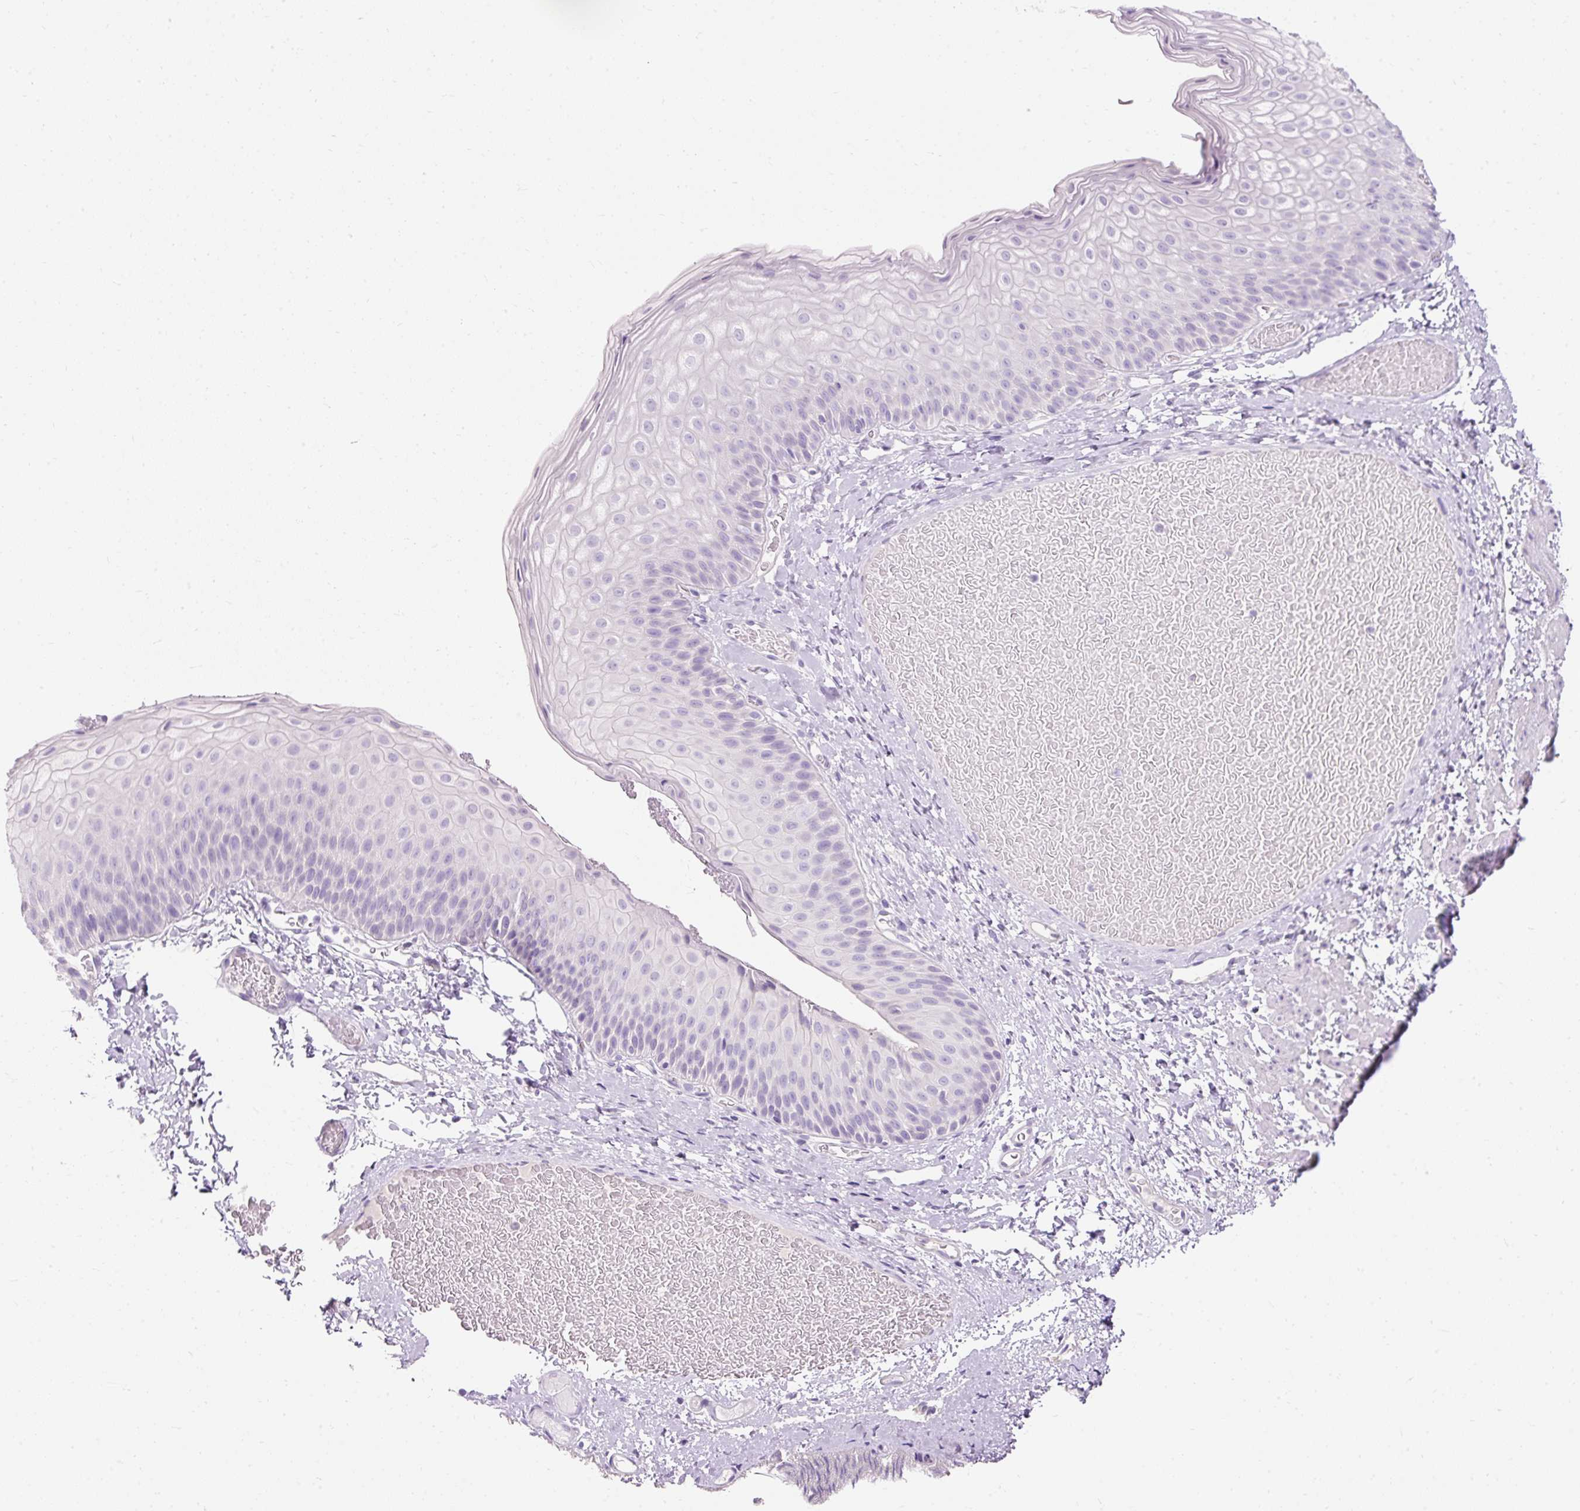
{"staining": {"intensity": "negative", "quantity": "none", "location": "none"}, "tissue": "skin", "cell_type": "Epidermal cells", "image_type": "normal", "snomed": [{"axis": "morphology", "description": "Normal tissue, NOS"}, {"axis": "topography", "description": "Anal"}], "caption": "Immunohistochemistry (IHC) photomicrograph of unremarkable skin: skin stained with DAB (3,3'-diaminobenzidine) displays no significant protein positivity in epidermal cells. (DAB IHC with hematoxylin counter stain).", "gene": "TMEM213", "patient": {"sex": "female", "age": 40}}